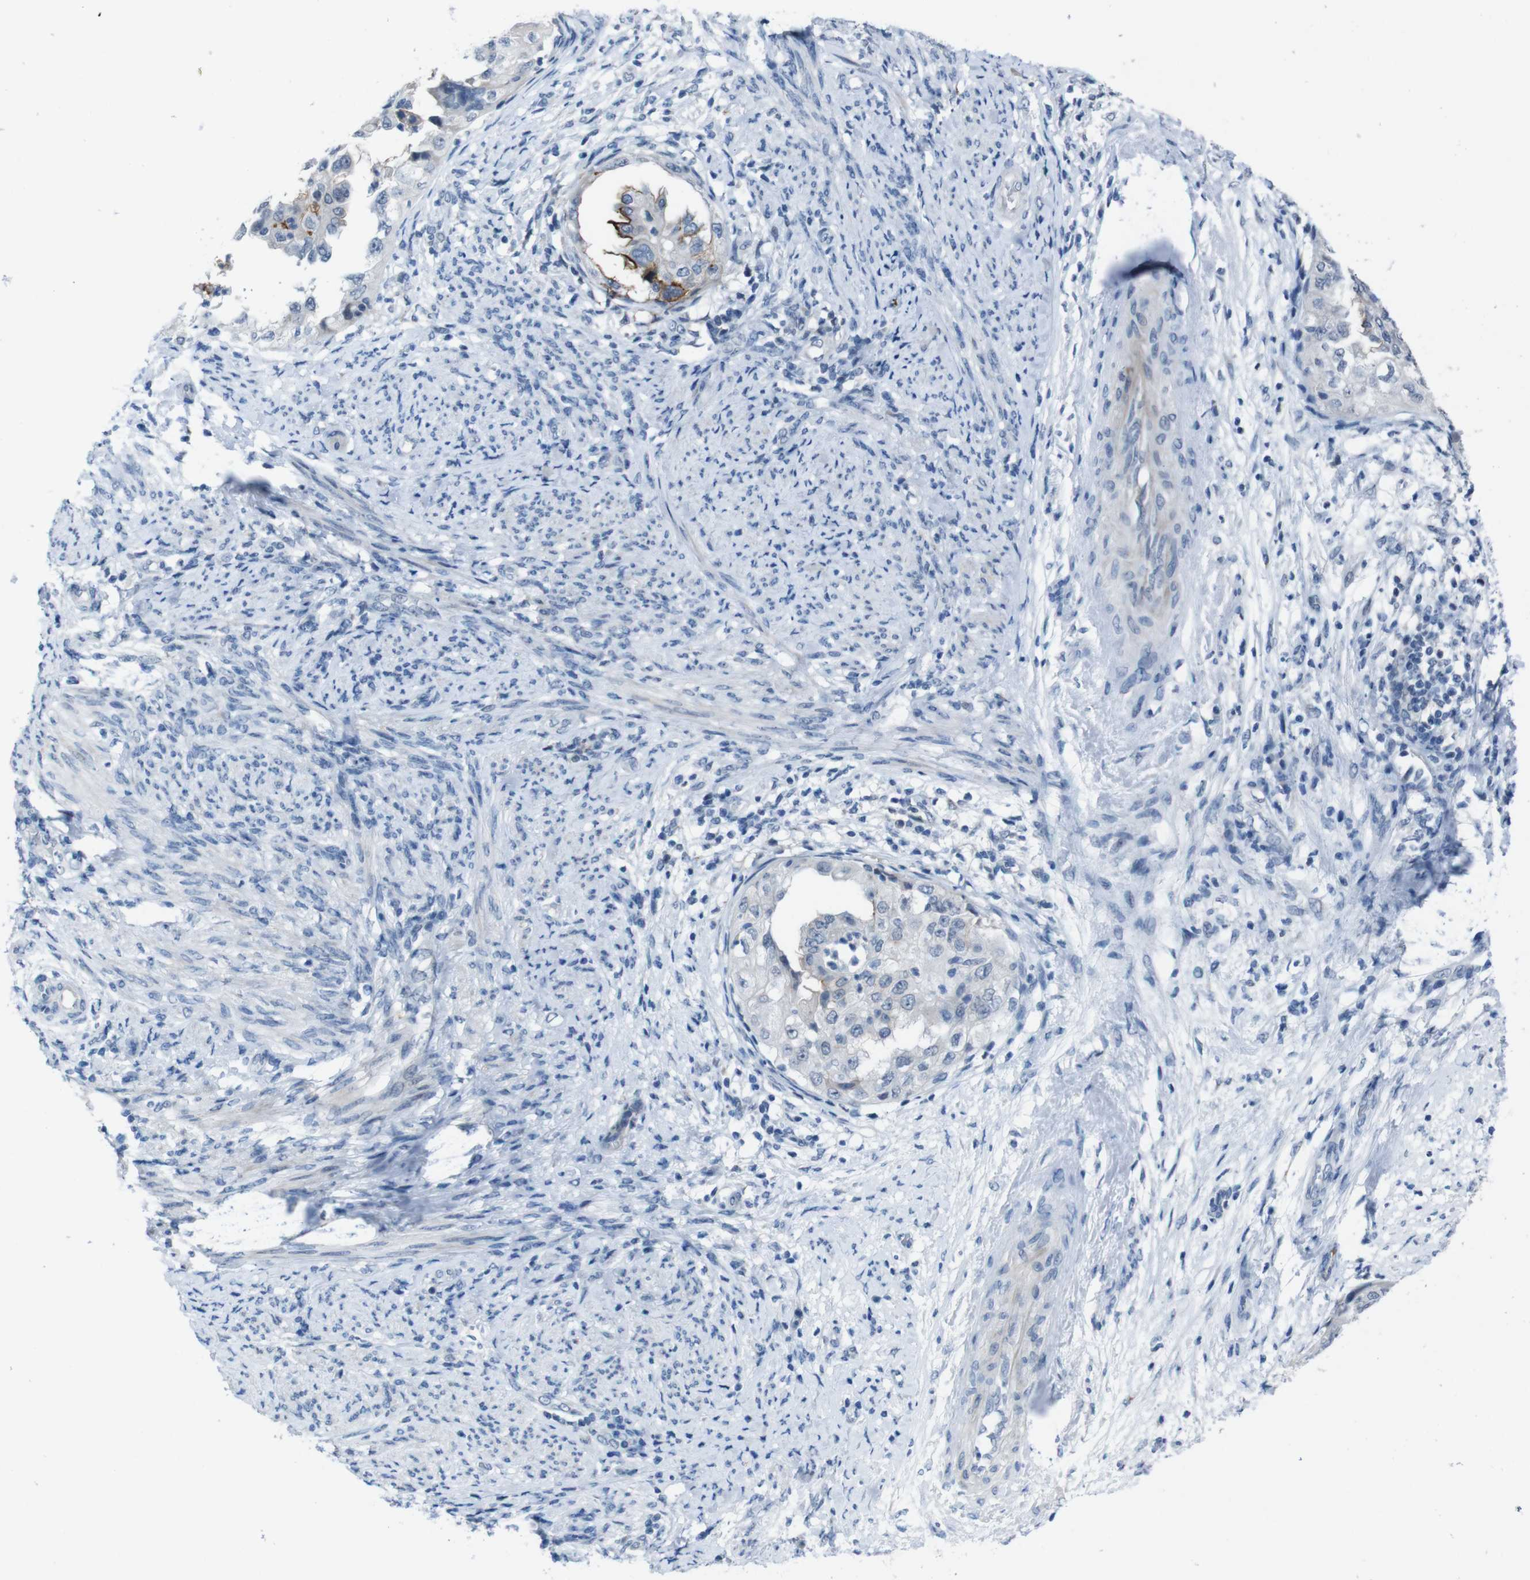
{"staining": {"intensity": "strong", "quantity": "25%-75%", "location": "cytoplasmic/membranous"}, "tissue": "endometrial cancer", "cell_type": "Tumor cells", "image_type": "cancer", "snomed": [{"axis": "morphology", "description": "Adenocarcinoma, NOS"}, {"axis": "topography", "description": "Endometrium"}], "caption": "High-magnification brightfield microscopy of adenocarcinoma (endometrial) stained with DAB (brown) and counterstained with hematoxylin (blue). tumor cells exhibit strong cytoplasmic/membranous expression is seen in approximately25%-75% of cells.", "gene": "CDHR2", "patient": {"sex": "female", "age": 85}}